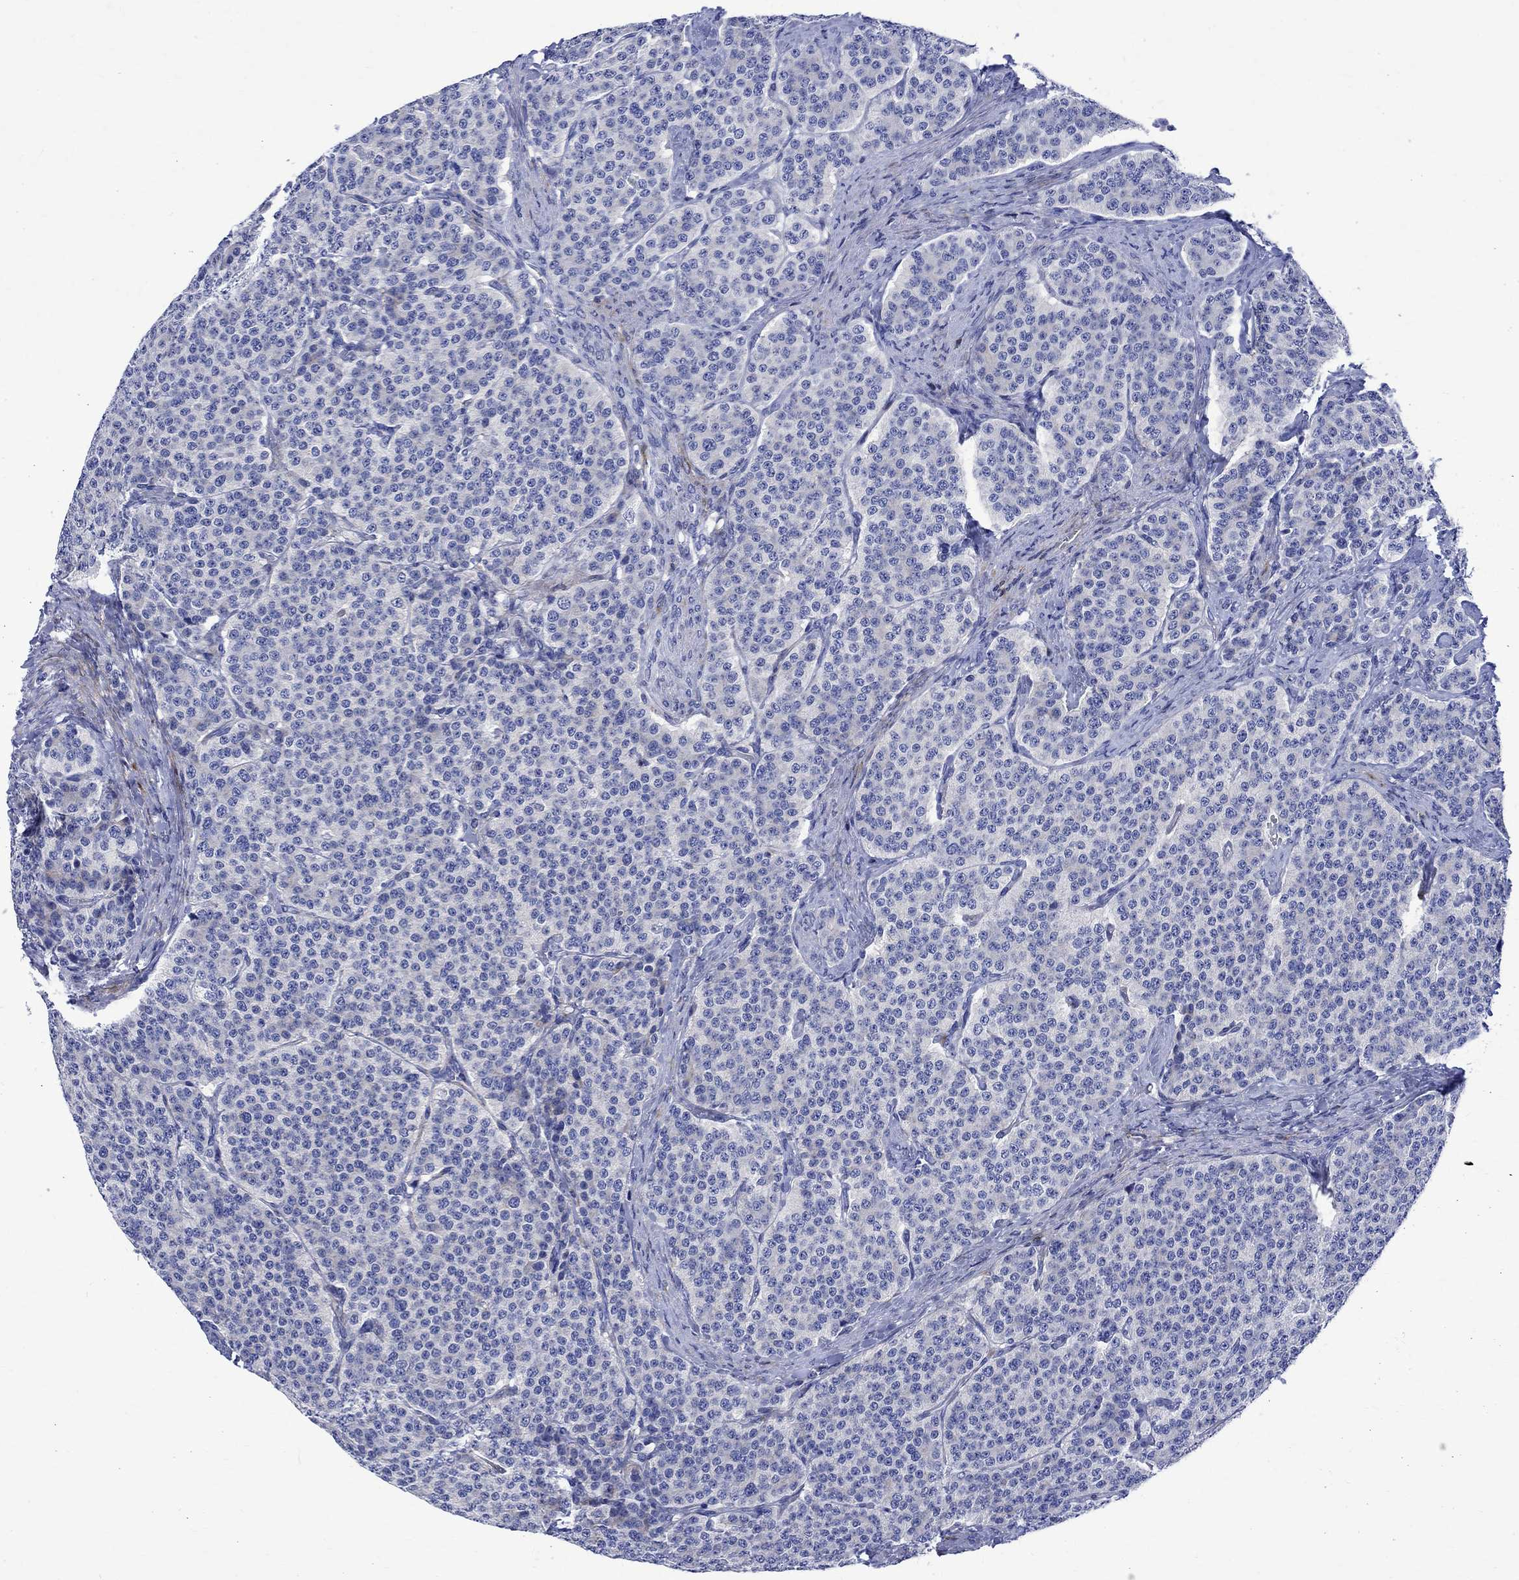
{"staining": {"intensity": "negative", "quantity": "none", "location": "none"}, "tissue": "carcinoid", "cell_type": "Tumor cells", "image_type": "cancer", "snomed": [{"axis": "morphology", "description": "Carcinoid, malignant, NOS"}, {"axis": "topography", "description": "Small intestine"}], "caption": "Tumor cells are negative for protein expression in human malignant carcinoid.", "gene": "PARVB", "patient": {"sex": "female", "age": 58}}